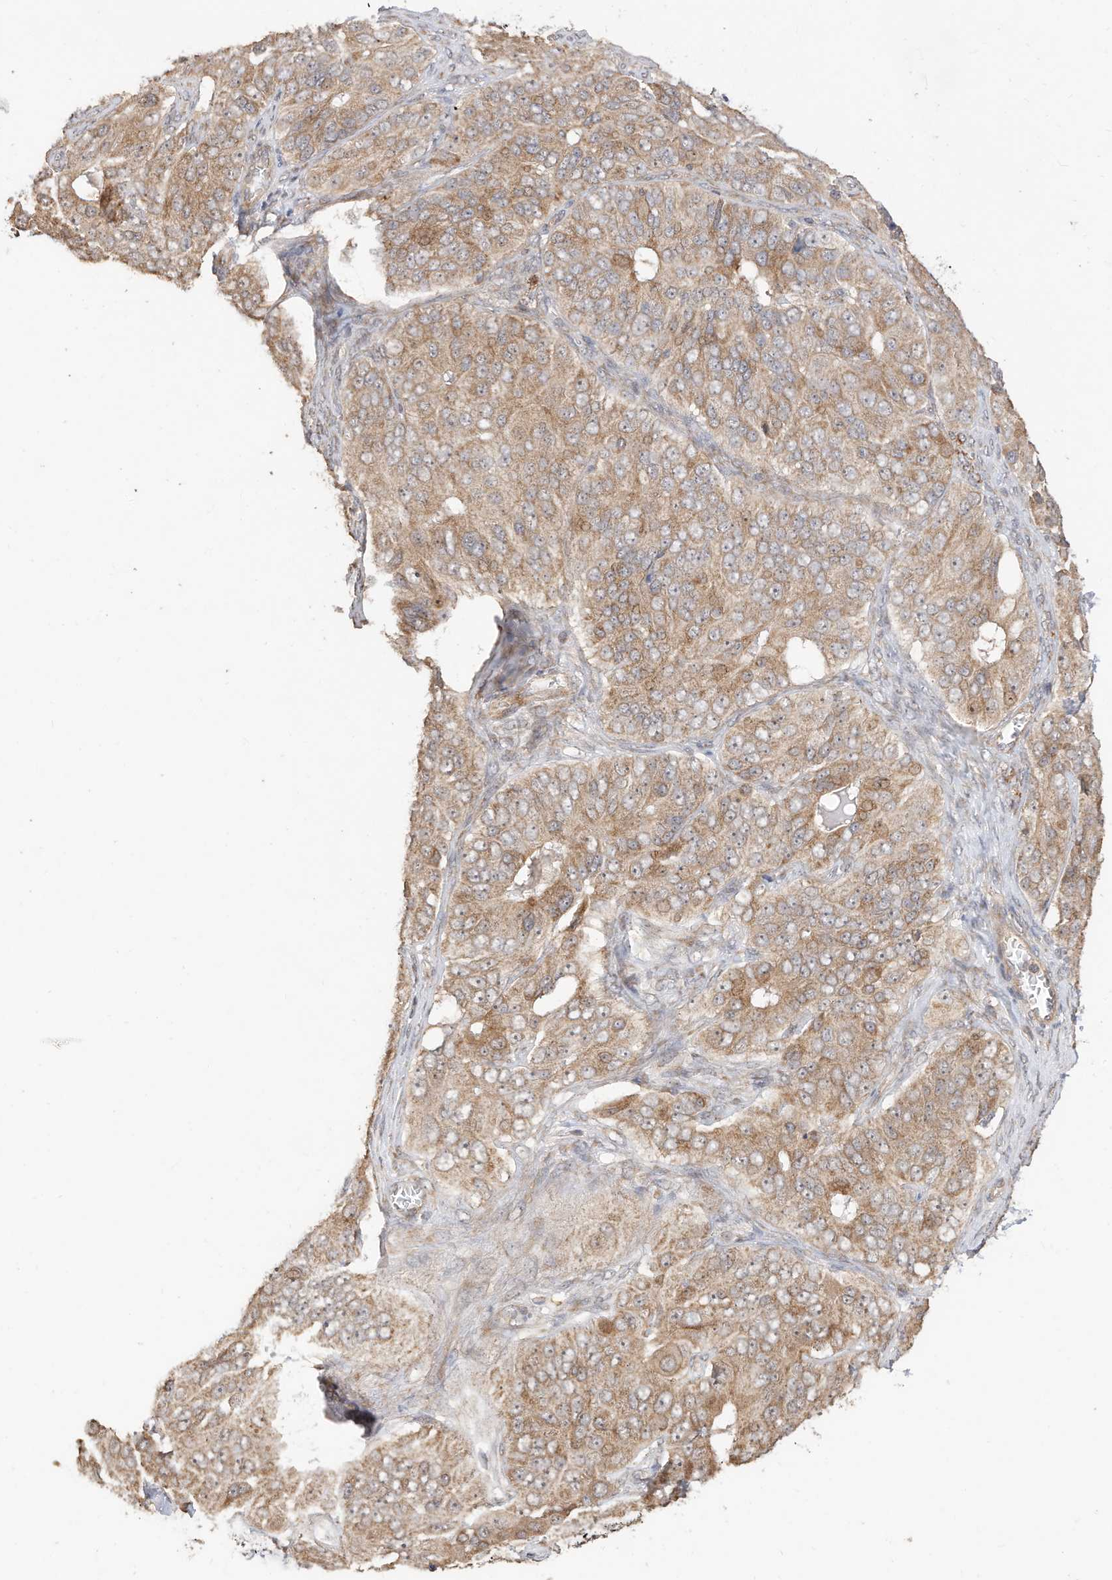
{"staining": {"intensity": "moderate", "quantity": "25%-75%", "location": "cytoplasmic/membranous"}, "tissue": "ovarian cancer", "cell_type": "Tumor cells", "image_type": "cancer", "snomed": [{"axis": "morphology", "description": "Carcinoma, endometroid"}, {"axis": "topography", "description": "Ovary"}], "caption": "Ovarian cancer stained with DAB (3,3'-diaminobenzidine) immunohistochemistry exhibits medium levels of moderate cytoplasmic/membranous staining in about 25%-75% of tumor cells.", "gene": "CAGE1", "patient": {"sex": "female", "age": 51}}